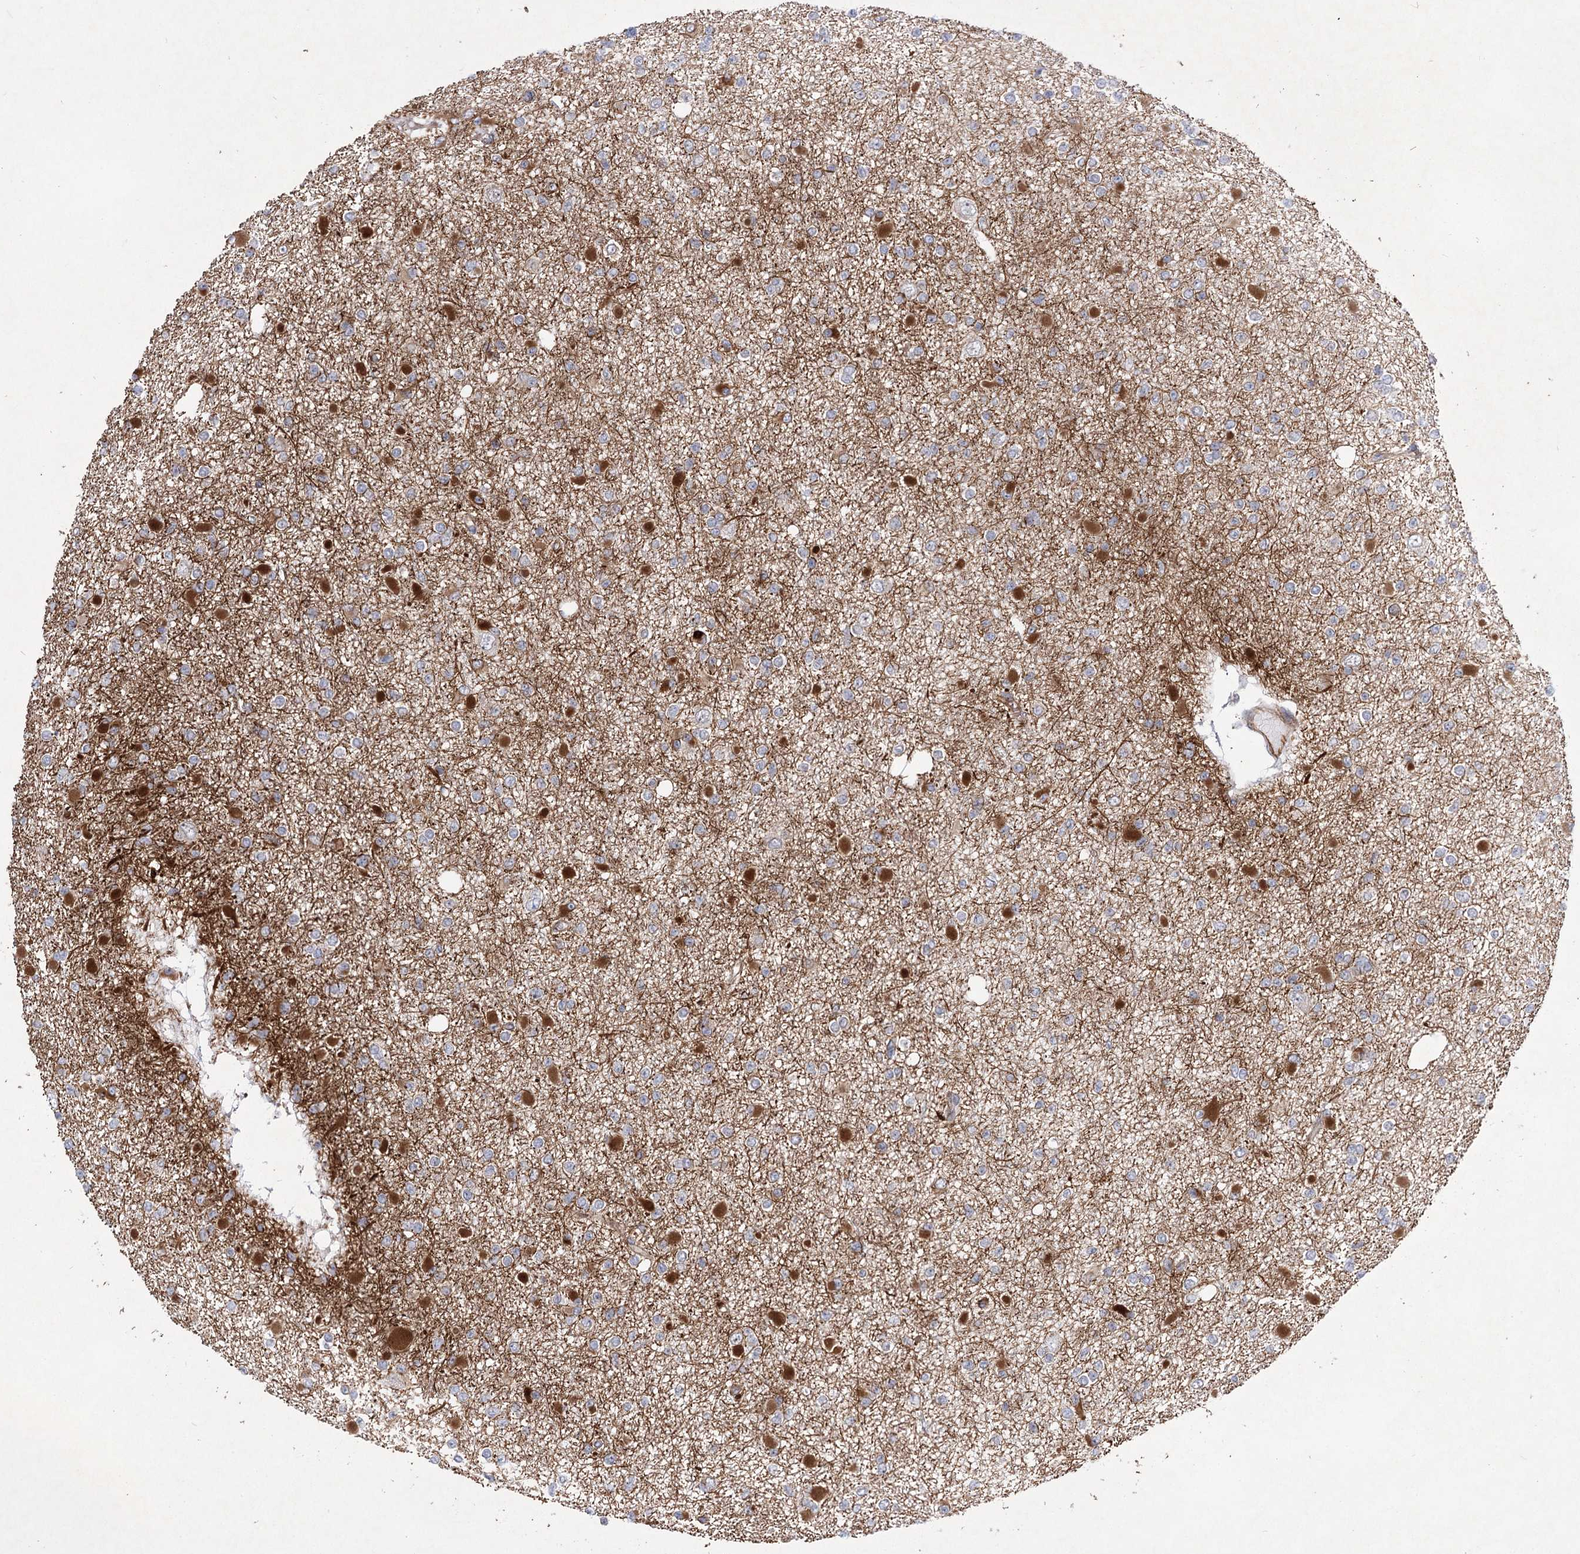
{"staining": {"intensity": "moderate", "quantity": "<25%", "location": "cytoplasmic/membranous"}, "tissue": "glioma", "cell_type": "Tumor cells", "image_type": "cancer", "snomed": [{"axis": "morphology", "description": "Glioma, malignant, Low grade"}, {"axis": "topography", "description": "Brain"}], "caption": "Moderate cytoplasmic/membranous positivity is identified in about <25% of tumor cells in glioma.", "gene": "DPEP2", "patient": {"sex": "female", "age": 22}}